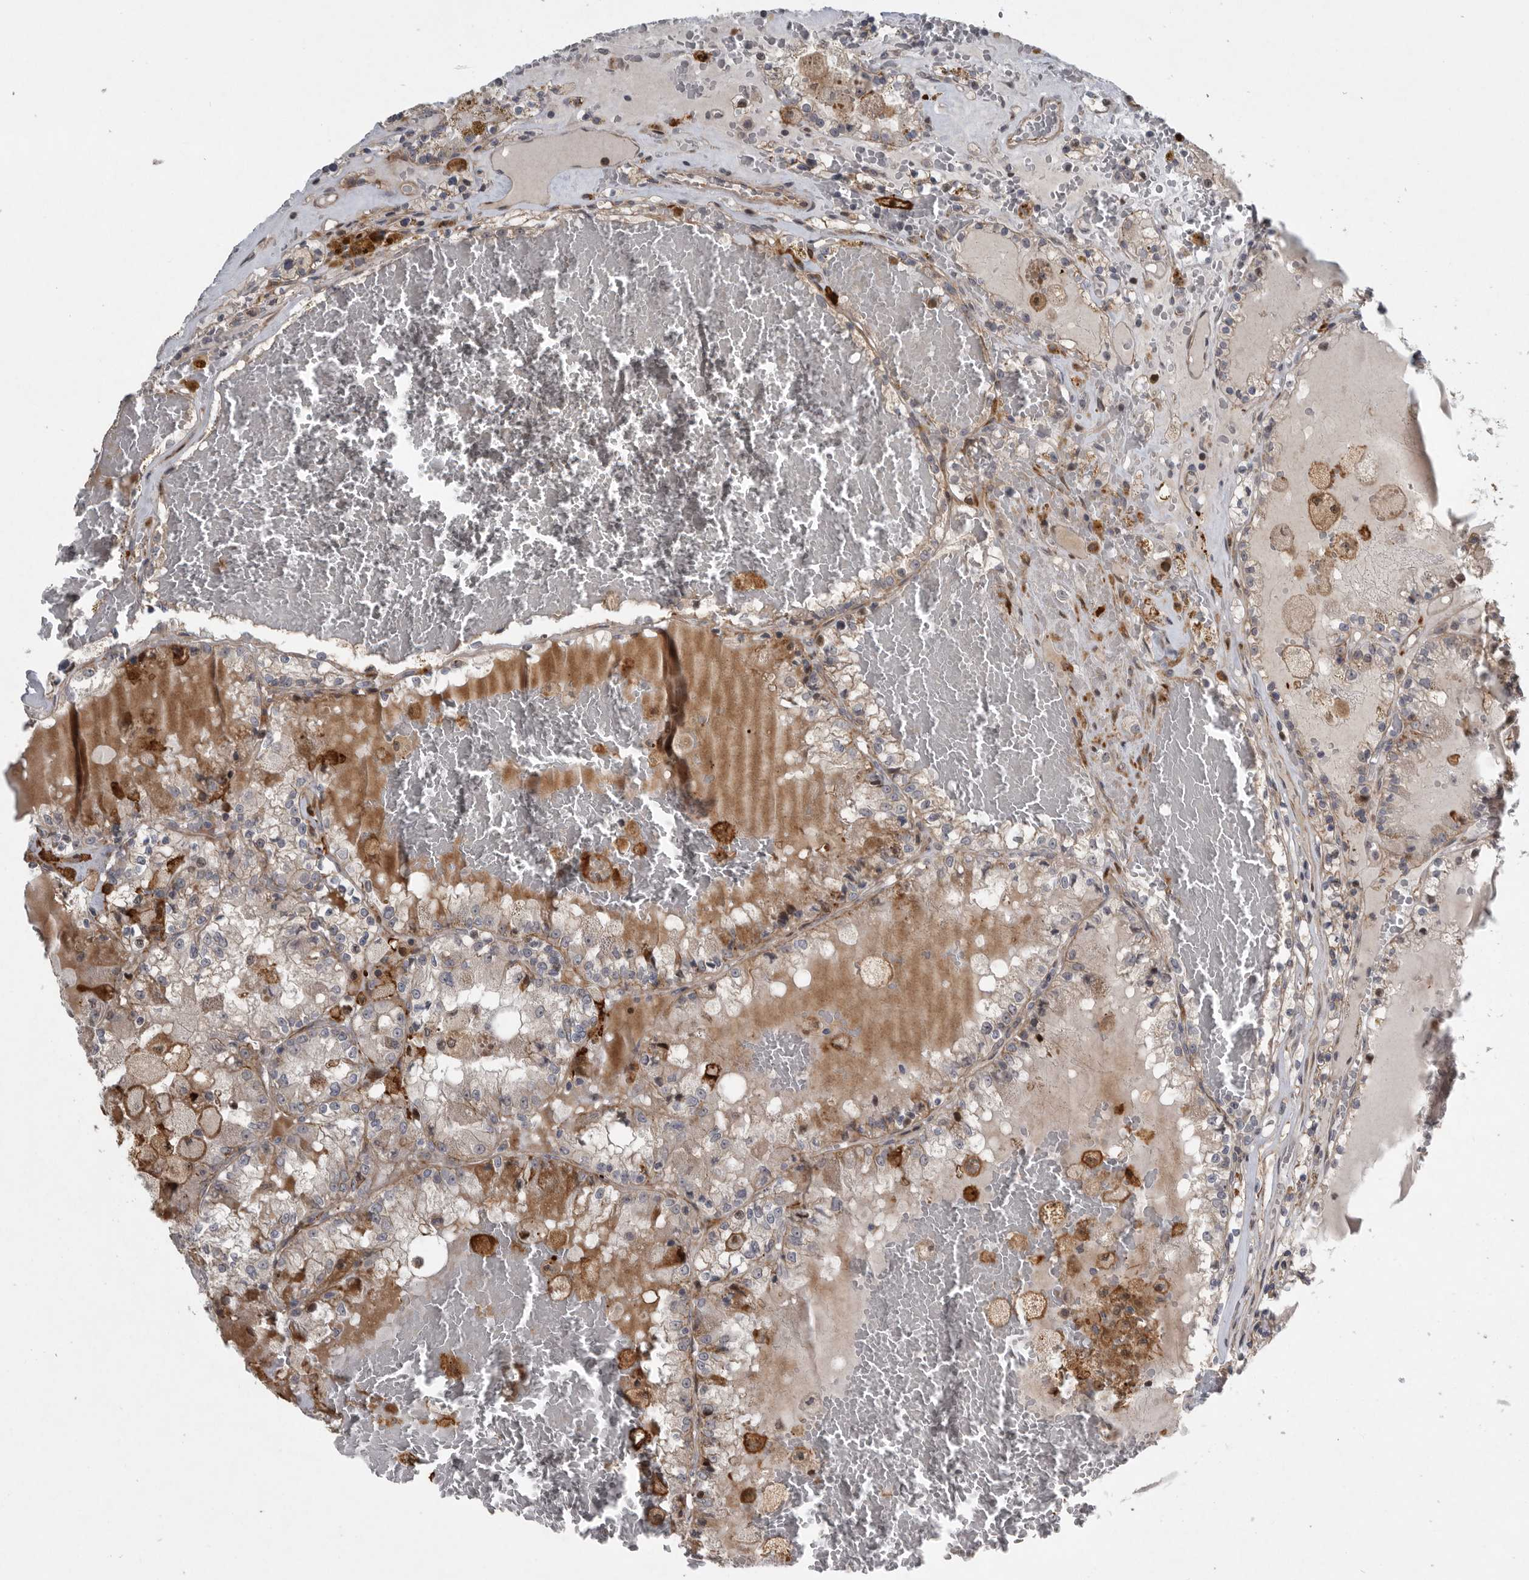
{"staining": {"intensity": "weak", "quantity": ">75%", "location": "cytoplasmic/membranous"}, "tissue": "renal cancer", "cell_type": "Tumor cells", "image_type": "cancer", "snomed": [{"axis": "morphology", "description": "Adenocarcinoma, NOS"}, {"axis": "topography", "description": "Kidney"}], "caption": "An IHC photomicrograph of tumor tissue is shown. Protein staining in brown shows weak cytoplasmic/membranous positivity in renal adenocarcinoma within tumor cells.", "gene": "MPDZ", "patient": {"sex": "female", "age": 56}}